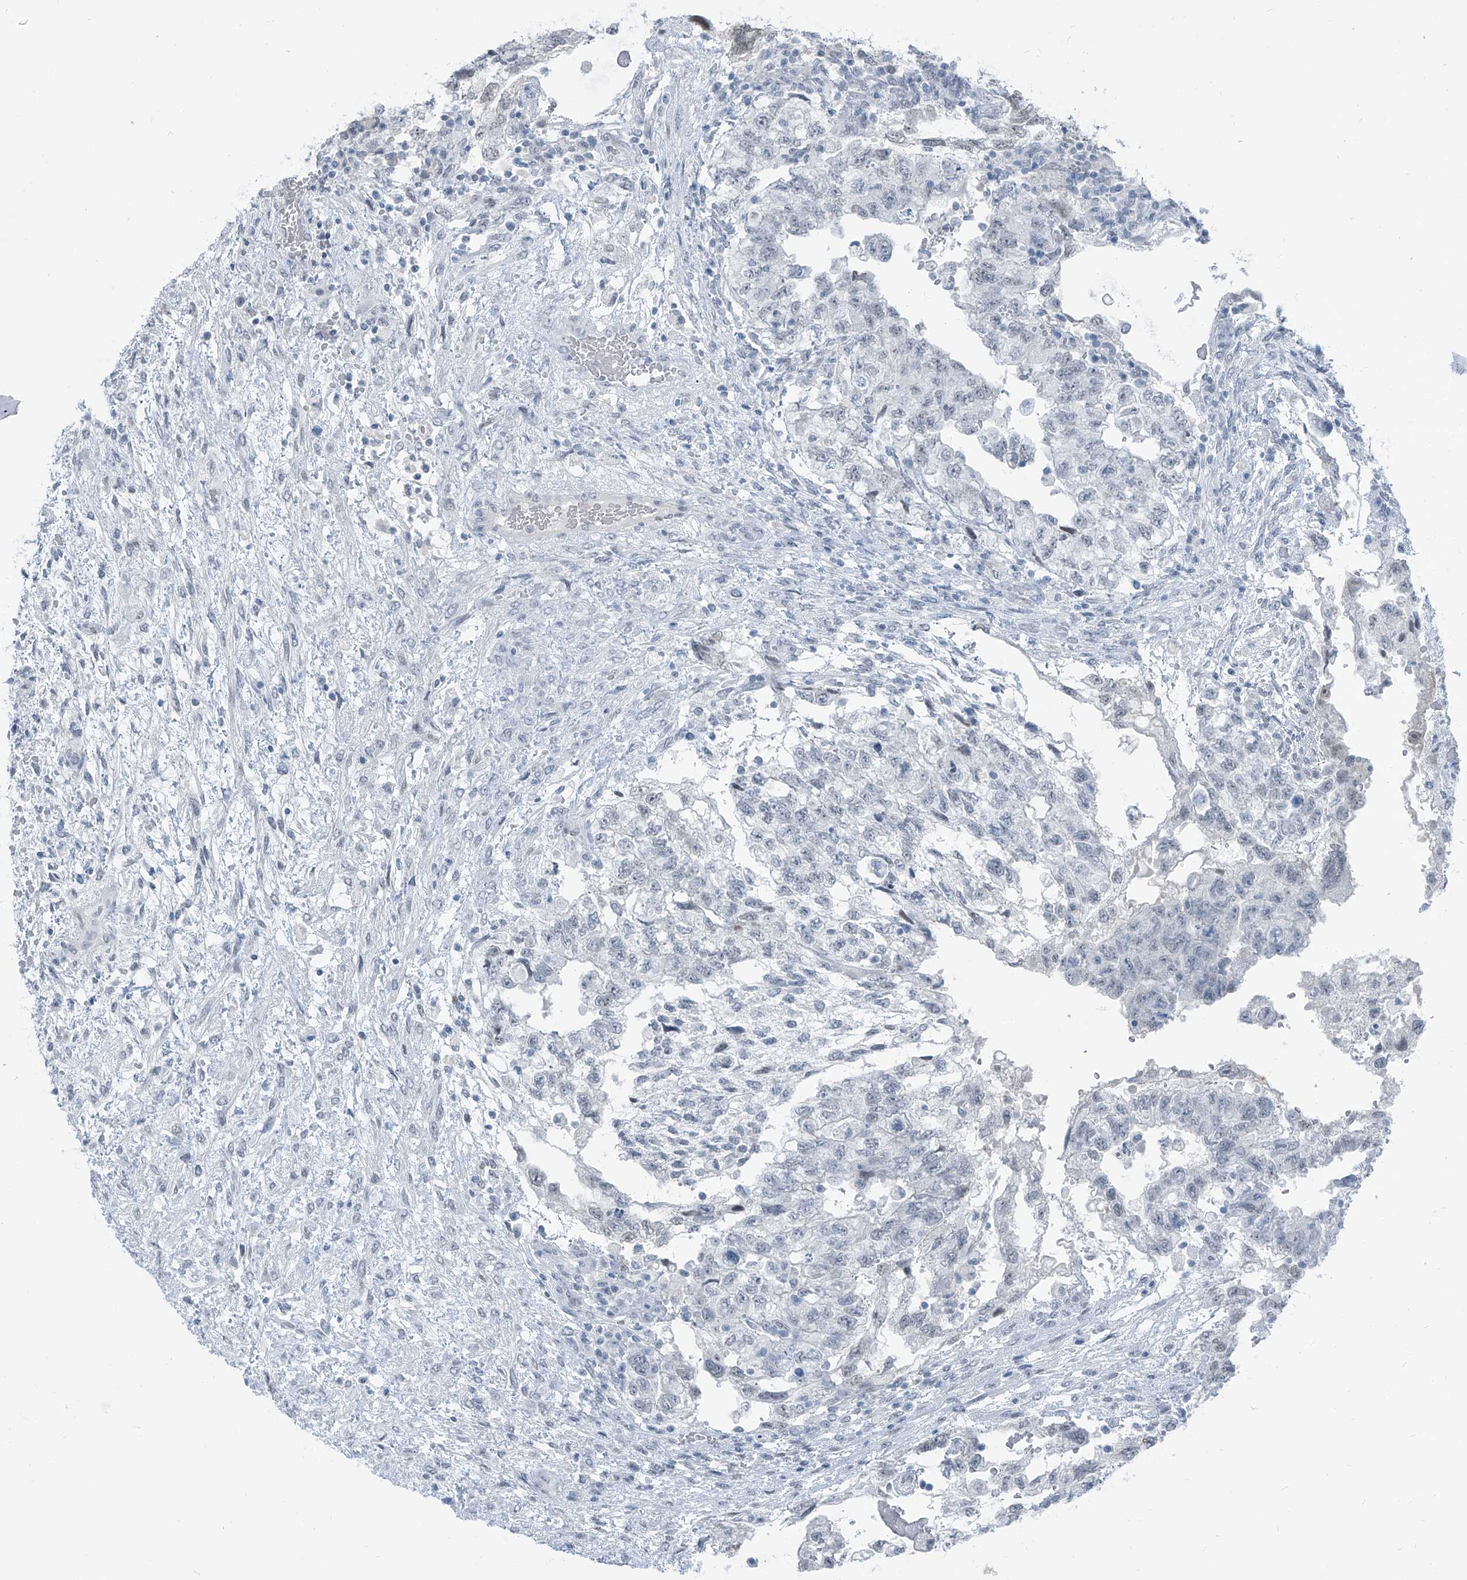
{"staining": {"intensity": "negative", "quantity": "none", "location": "none"}, "tissue": "testis cancer", "cell_type": "Tumor cells", "image_type": "cancer", "snomed": [{"axis": "morphology", "description": "Carcinoma, Embryonal, NOS"}, {"axis": "topography", "description": "Testis"}], "caption": "DAB (3,3'-diaminobenzidine) immunohistochemical staining of human testis cancer displays no significant staining in tumor cells.", "gene": "RGN", "patient": {"sex": "male", "age": 36}}